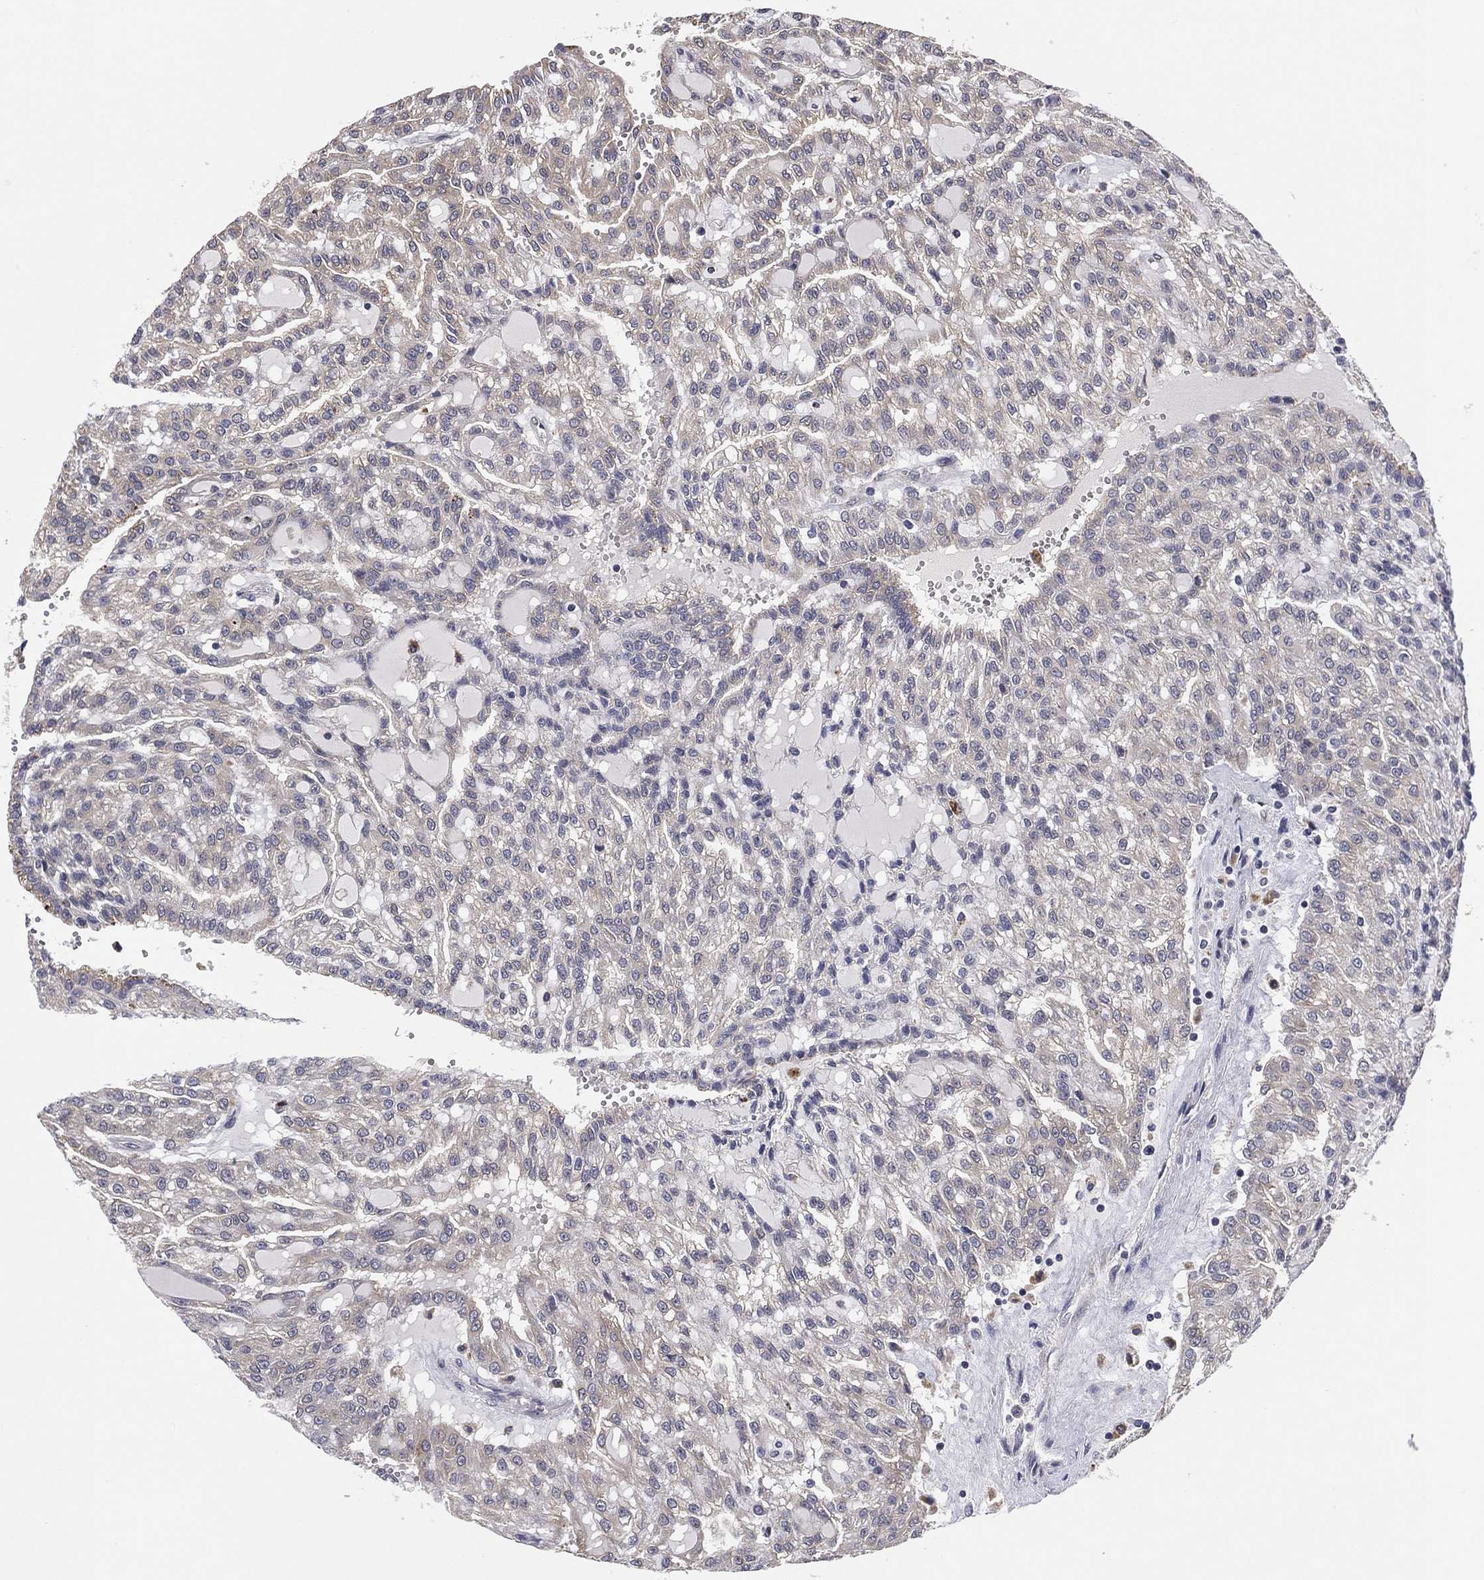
{"staining": {"intensity": "negative", "quantity": "none", "location": "none"}, "tissue": "renal cancer", "cell_type": "Tumor cells", "image_type": "cancer", "snomed": [{"axis": "morphology", "description": "Adenocarcinoma, NOS"}, {"axis": "topography", "description": "Kidney"}], "caption": "Tumor cells are negative for protein expression in human renal cancer.", "gene": "SELENOO", "patient": {"sex": "male", "age": 63}}